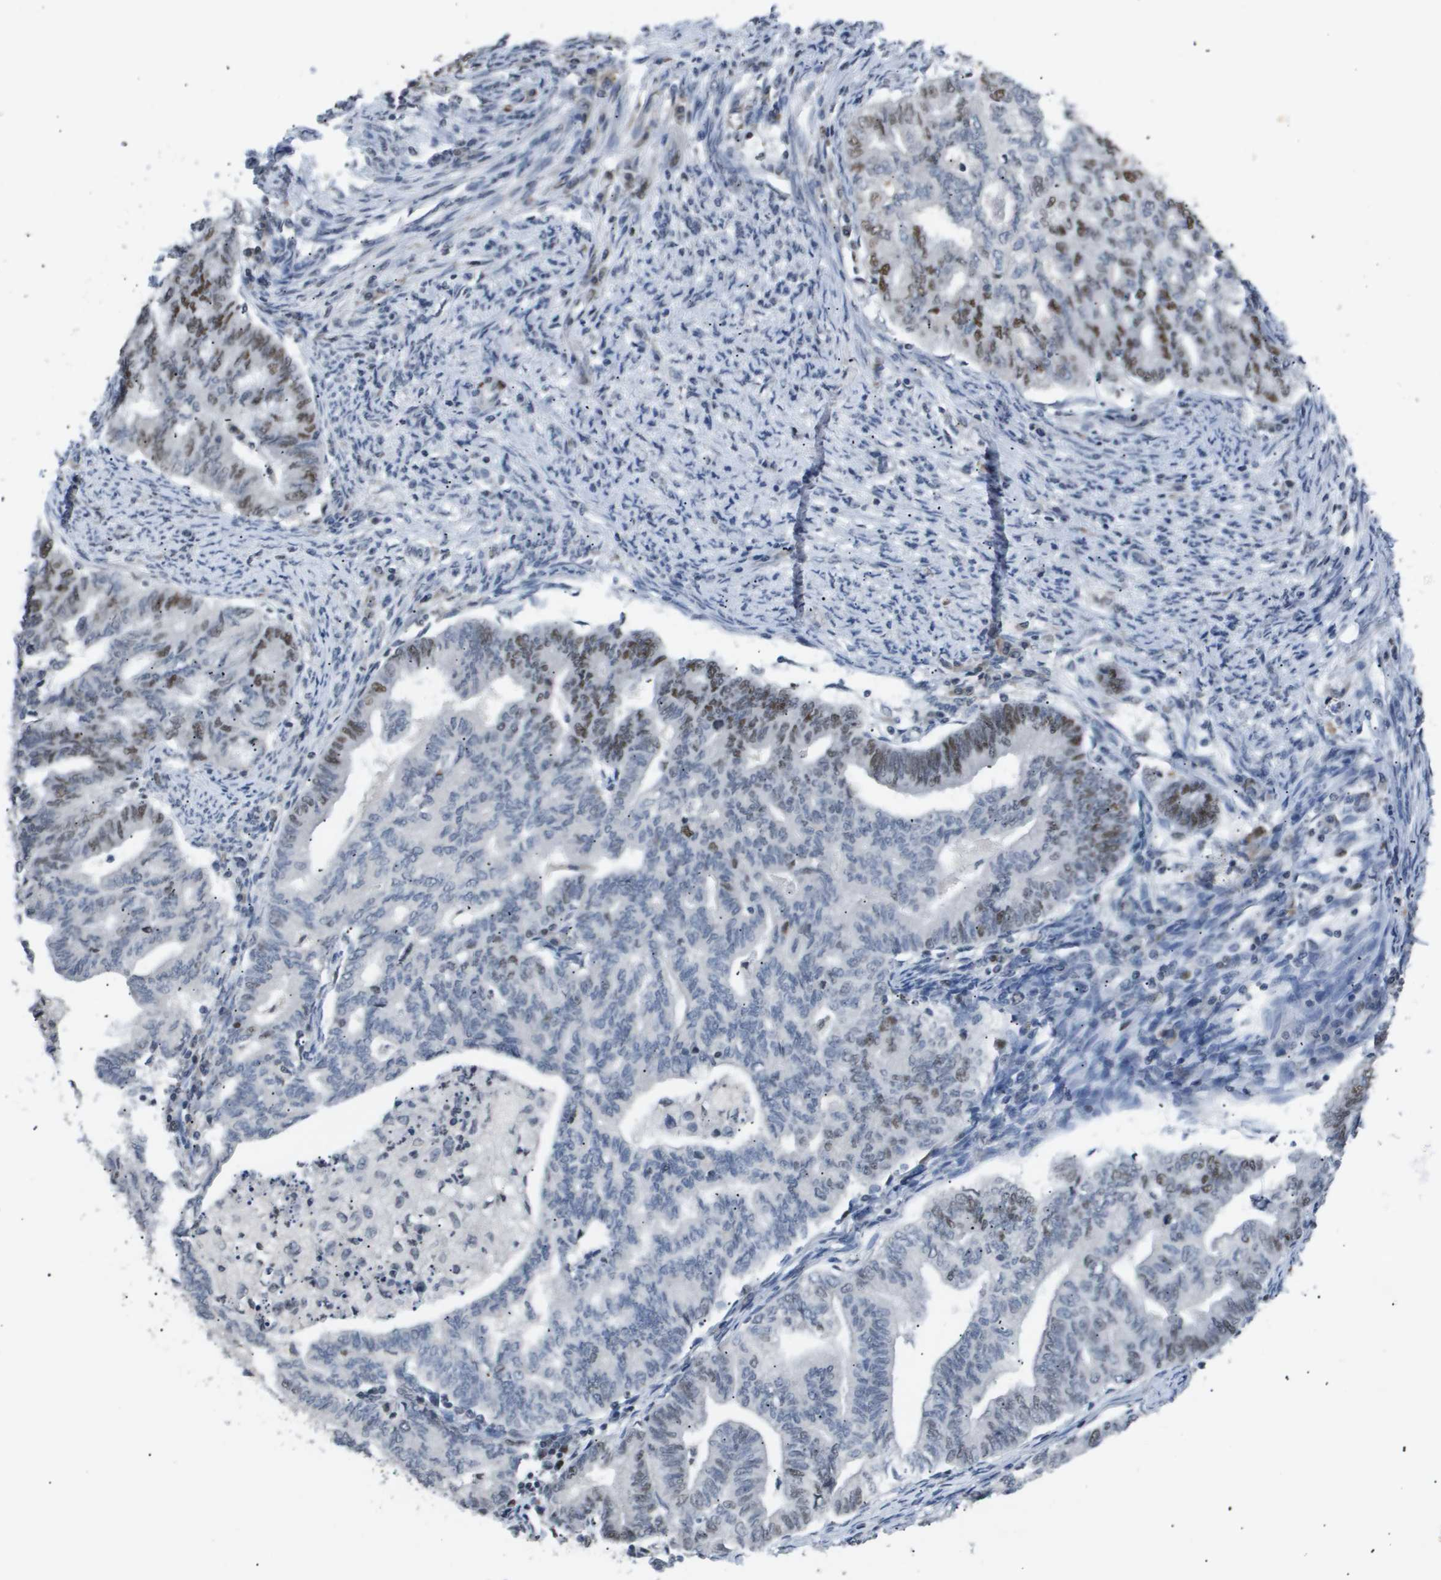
{"staining": {"intensity": "moderate", "quantity": "25%-75%", "location": "nuclear"}, "tissue": "endometrial cancer", "cell_type": "Tumor cells", "image_type": "cancer", "snomed": [{"axis": "morphology", "description": "Adenocarcinoma, NOS"}, {"axis": "topography", "description": "Endometrium"}], "caption": "Tumor cells display moderate nuclear staining in approximately 25%-75% of cells in adenocarcinoma (endometrial).", "gene": "ANAPC2", "patient": {"sex": "female", "age": 79}}